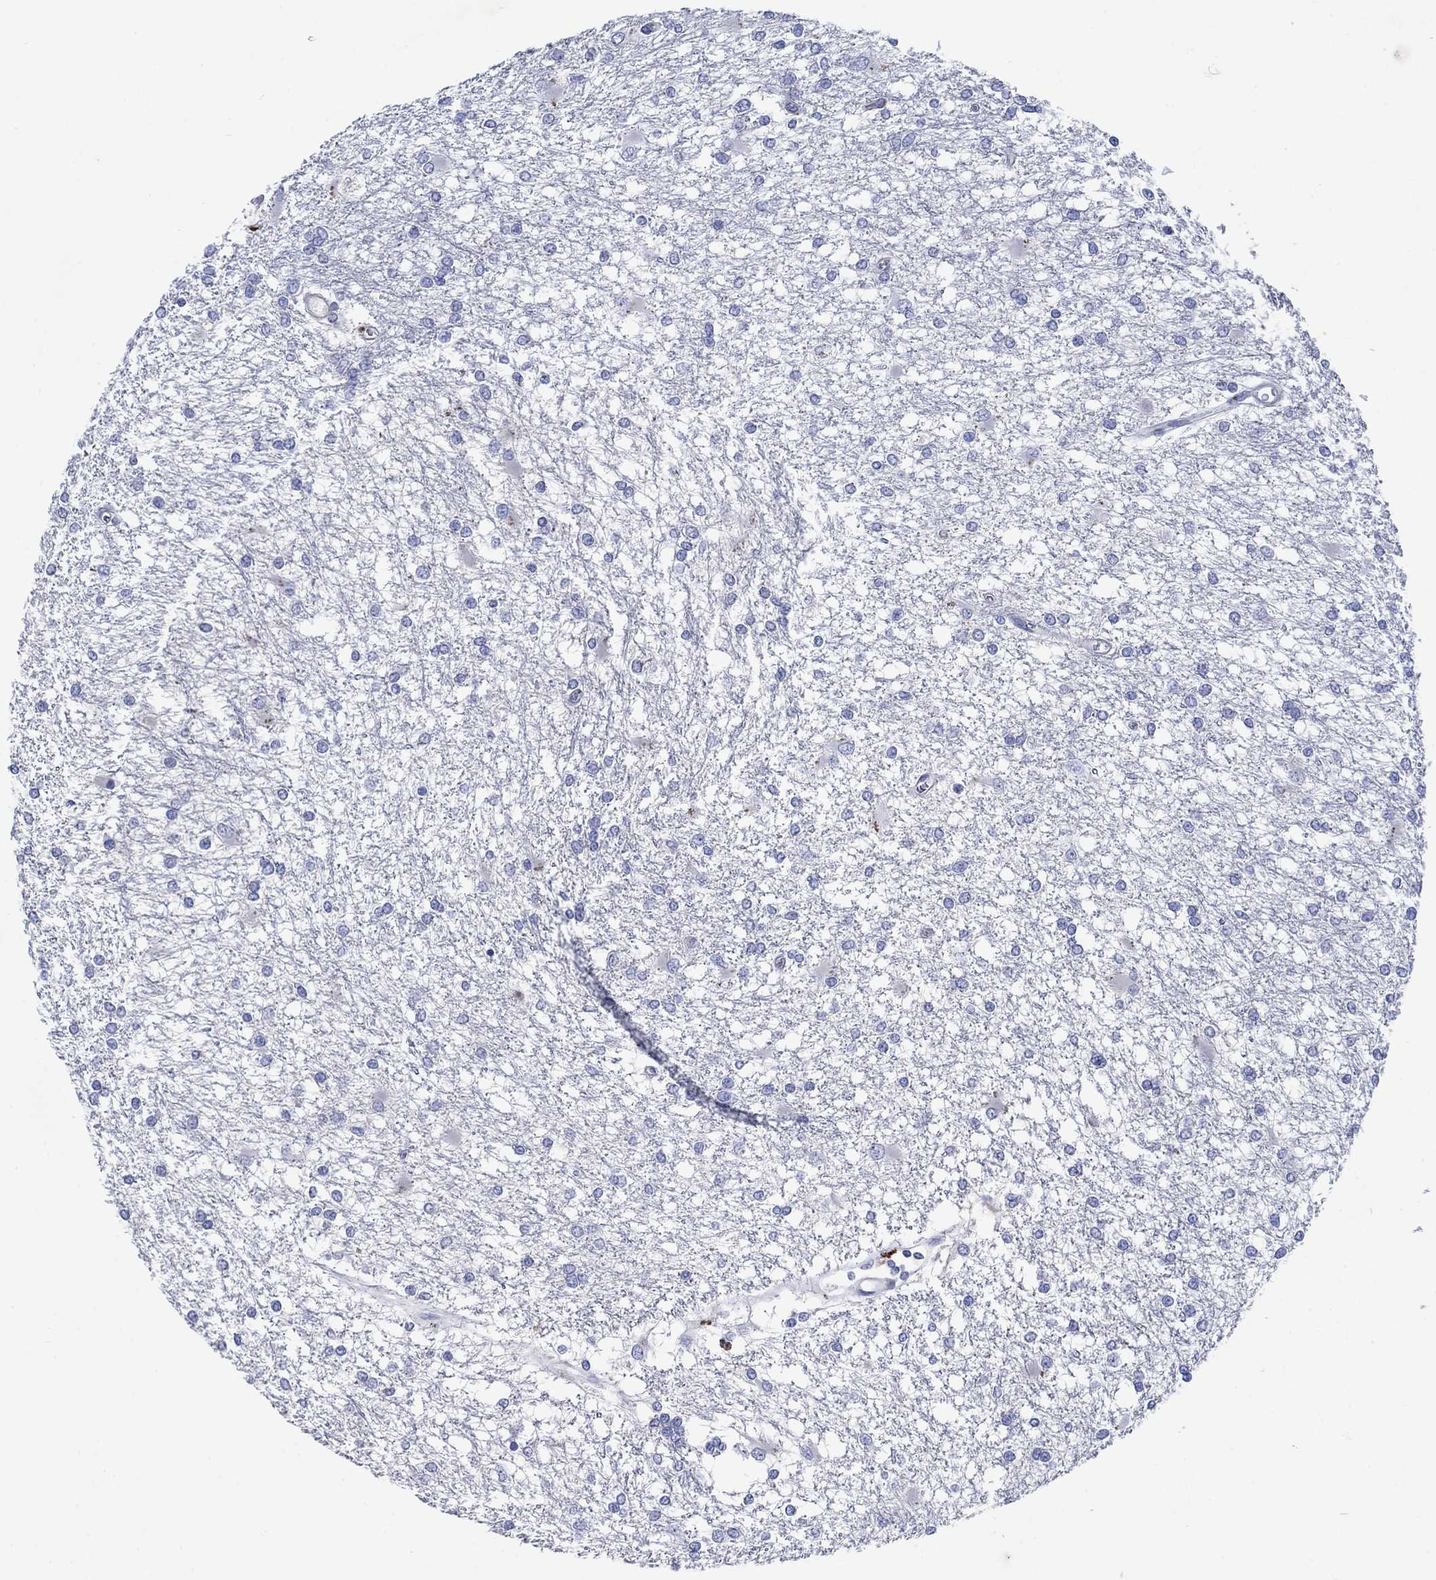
{"staining": {"intensity": "negative", "quantity": "none", "location": "none"}, "tissue": "glioma", "cell_type": "Tumor cells", "image_type": "cancer", "snomed": [{"axis": "morphology", "description": "Glioma, malignant, High grade"}, {"axis": "topography", "description": "Cerebral cortex"}], "caption": "The IHC image has no significant expression in tumor cells of malignant high-grade glioma tissue. The staining is performed using DAB (3,3'-diaminobenzidine) brown chromogen with nuclei counter-stained in using hematoxylin.", "gene": "TRIM16", "patient": {"sex": "male", "age": 79}}